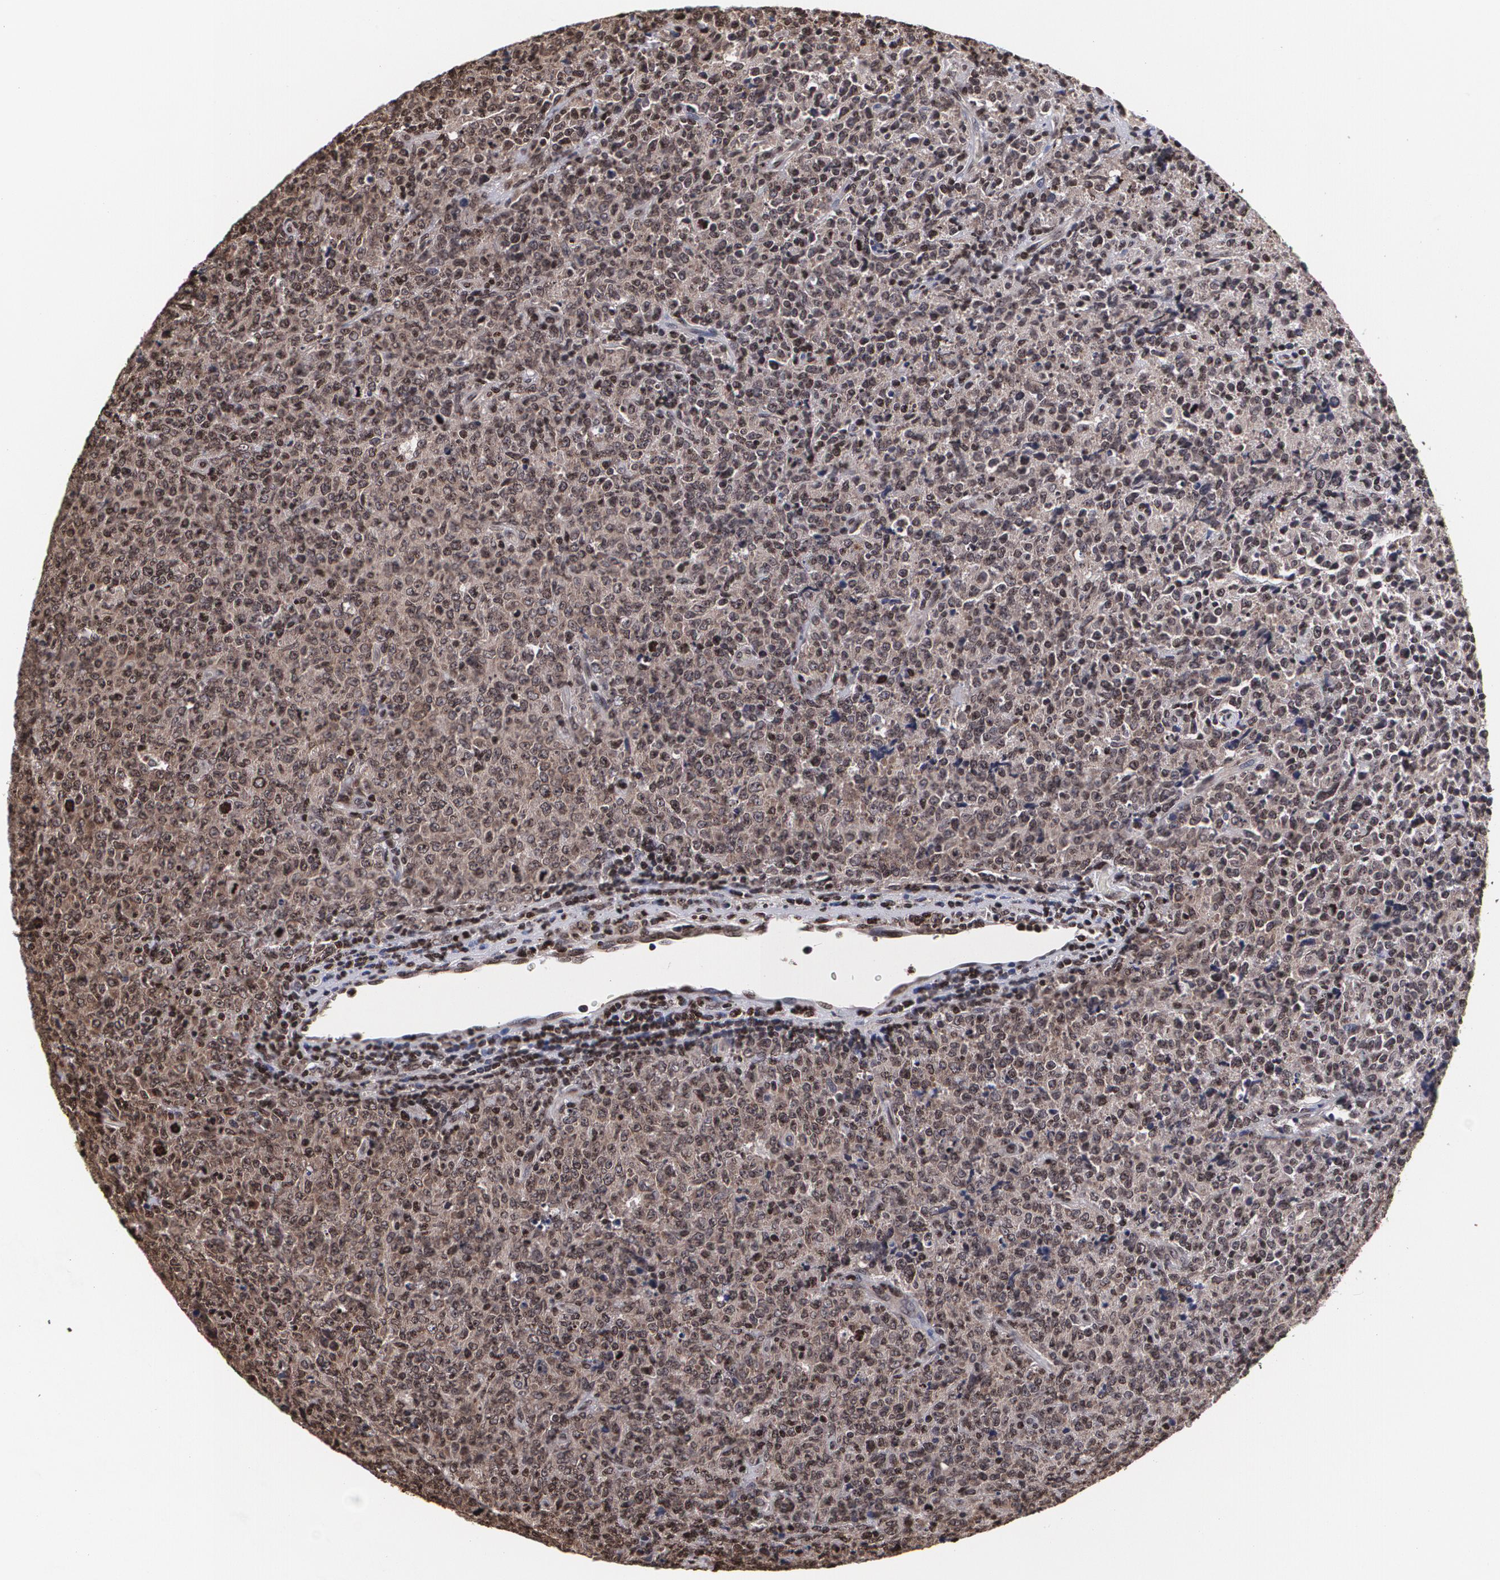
{"staining": {"intensity": "moderate", "quantity": ">75%", "location": "cytoplasmic/membranous,nuclear"}, "tissue": "lymphoma", "cell_type": "Tumor cells", "image_type": "cancer", "snomed": [{"axis": "morphology", "description": "Malignant lymphoma, non-Hodgkin's type, High grade"}, {"axis": "topography", "description": "Tonsil"}], "caption": "Approximately >75% of tumor cells in human lymphoma exhibit moderate cytoplasmic/membranous and nuclear protein expression as visualized by brown immunohistochemical staining.", "gene": "MVP", "patient": {"sex": "female", "age": 36}}